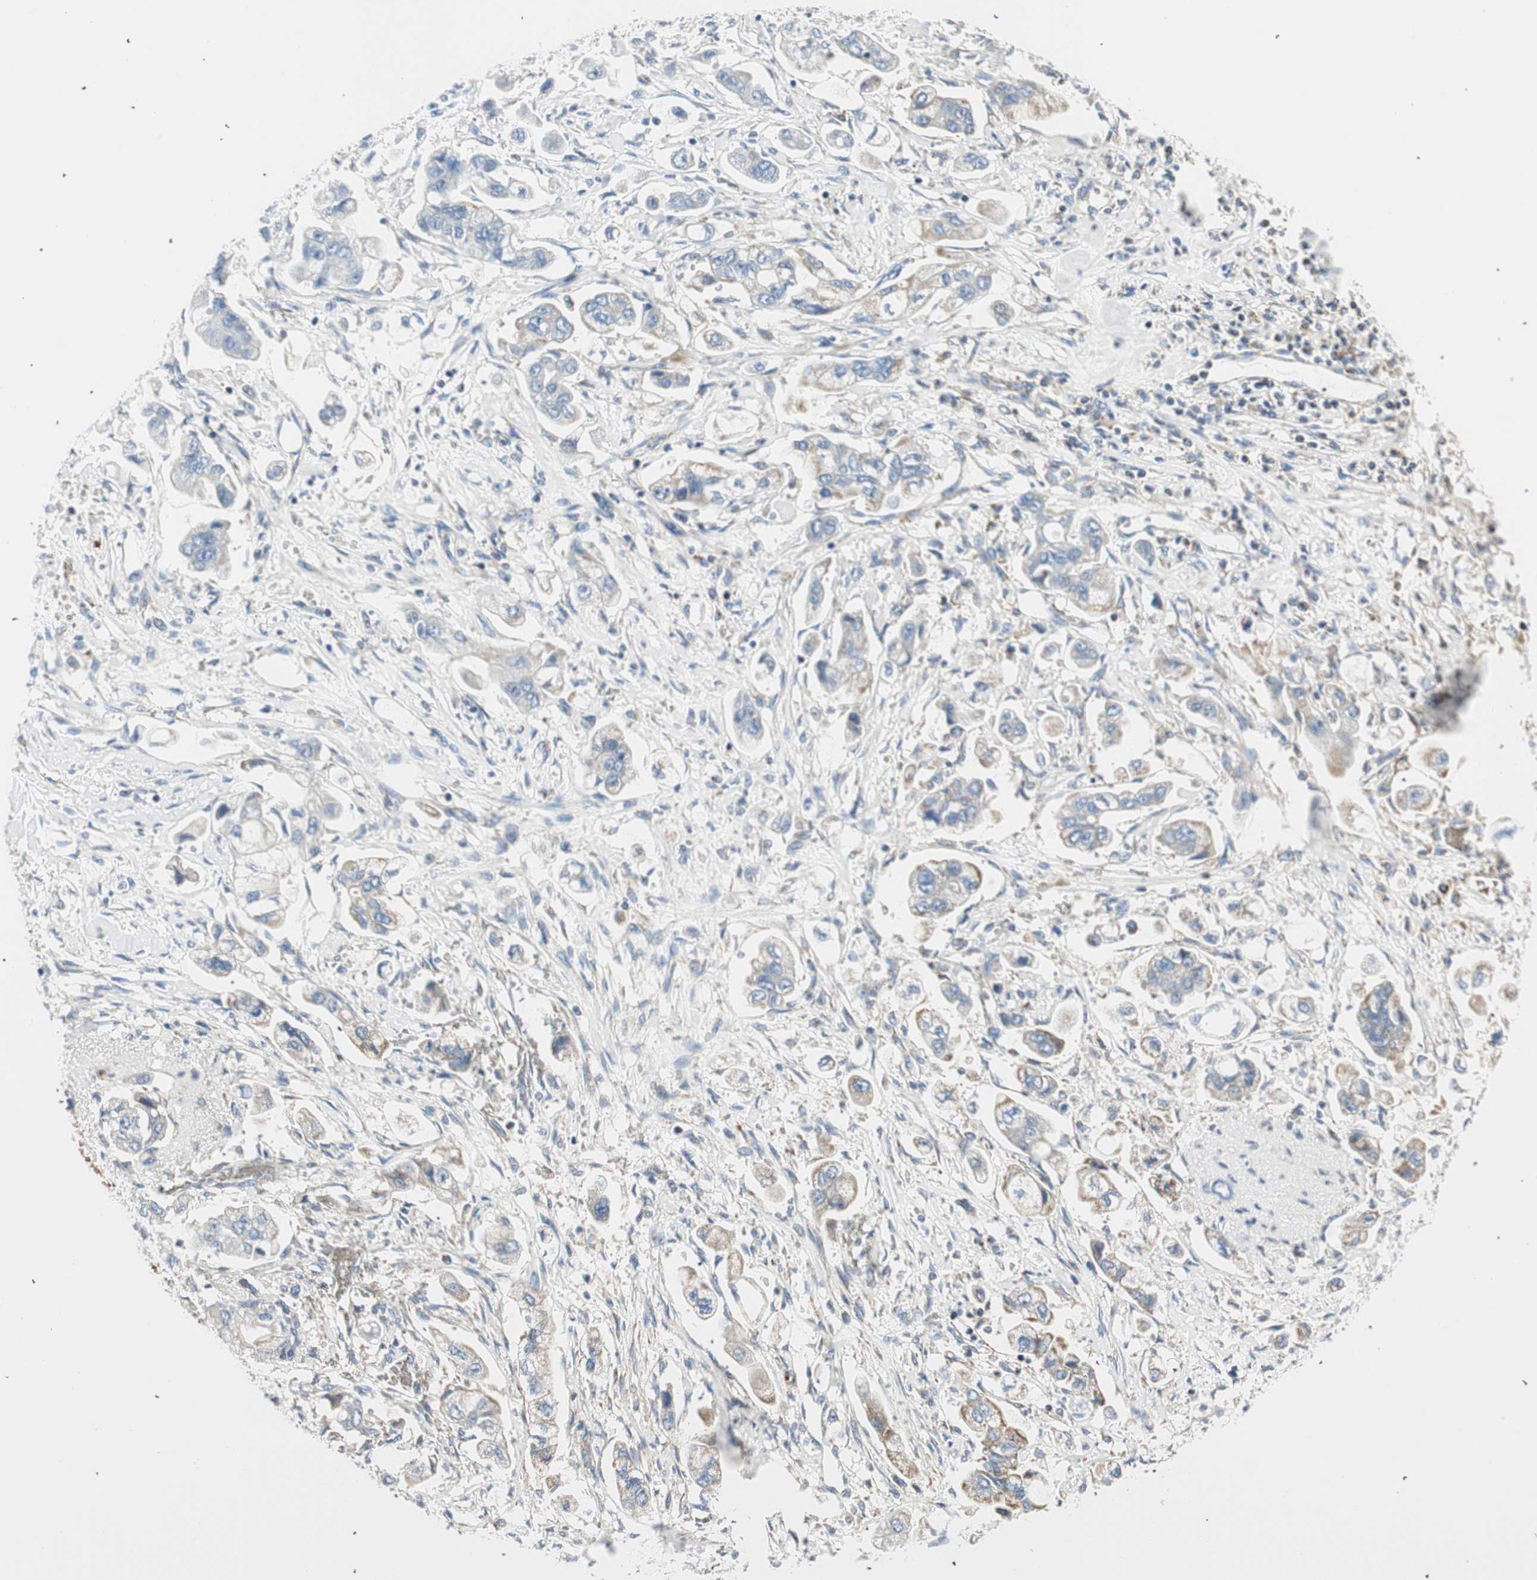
{"staining": {"intensity": "weak", "quantity": "<25%", "location": "cytoplasmic/membranous"}, "tissue": "stomach cancer", "cell_type": "Tumor cells", "image_type": "cancer", "snomed": [{"axis": "morphology", "description": "Adenocarcinoma, NOS"}, {"axis": "topography", "description": "Stomach"}], "caption": "The micrograph demonstrates no significant positivity in tumor cells of adenocarcinoma (stomach).", "gene": "RORB", "patient": {"sex": "male", "age": 62}}